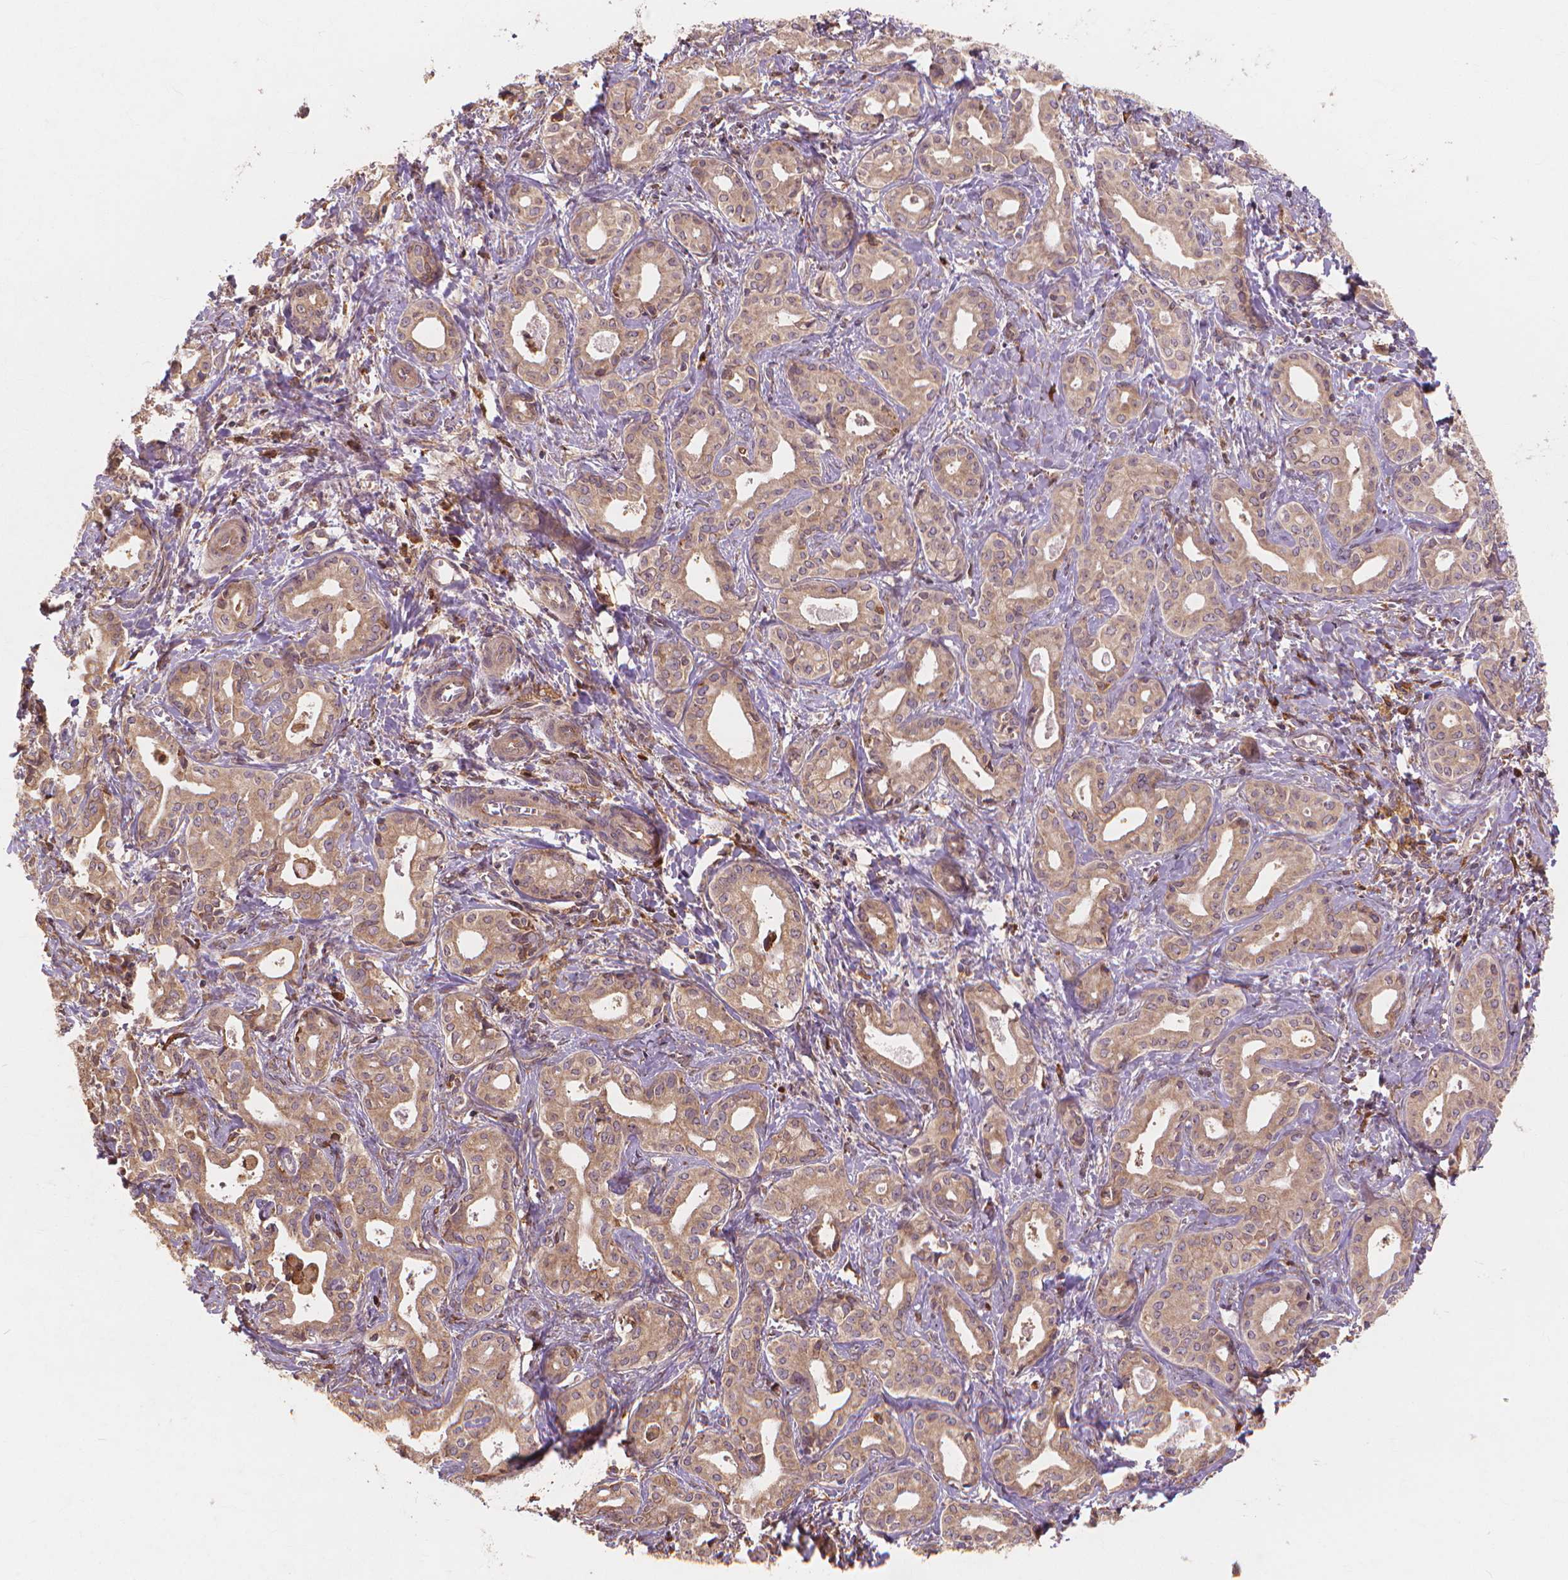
{"staining": {"intensity": "moderate", "quantity": ">75%", "location": "cytoplasmic/membranous"}, "tissue": "liver cancer", "cell_type": "Tumor cells", "image_type": "cancer", "snomed": [{"axis": "morphology", "description": "Cholangiocarcinoma"}, {"axis": "topography", "description": "Liver"}], "caption": "Human liver cancer stained with a brown dye shows moderate cytoplasmic/membranous positive positivity in approximately >75% of tumor cells.", "gene": "TAB2", "patient": {"sex": "female", "age": 65}}